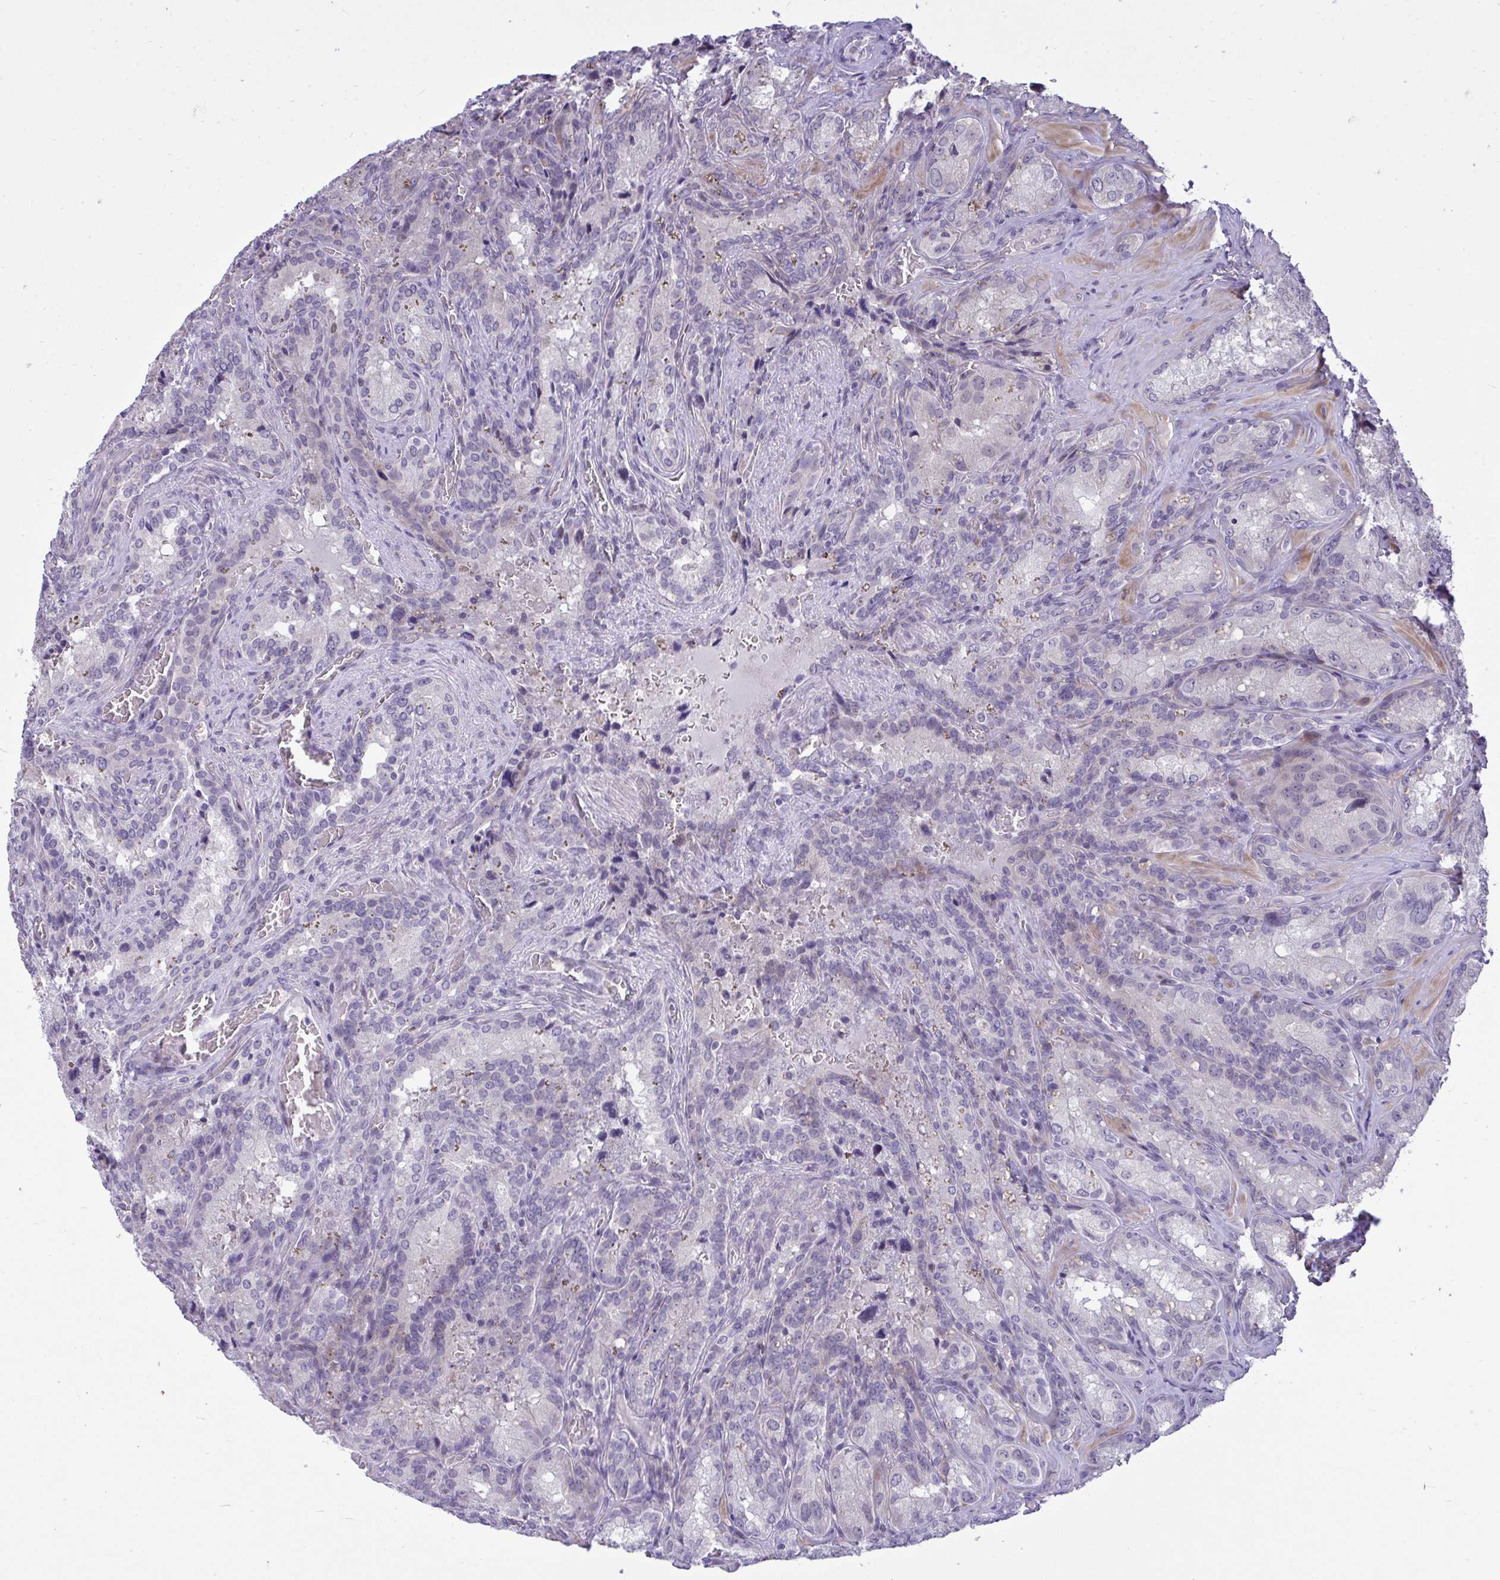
{"staining": {"intensity": "negative", "quantity": "none", "location": "none"}, "tissue": "seminal vesicle", "cell_type": "Glandular cells", "image_type": "normal", "snomed": [{"axis": "morphology", "description": "Normal tissue, NOS"}, {"axis": "topography", "description": "Seminal veicle"}], "caption": "A photomicrograph of seminal vesicle stained for a protein shows no brown staining in glandular cells. (DAB (3,3'-diaminobenzidine) IHC, high magnification).", "gene": "HMBOX1", "patient": {"sex": "male", "age": 47}}